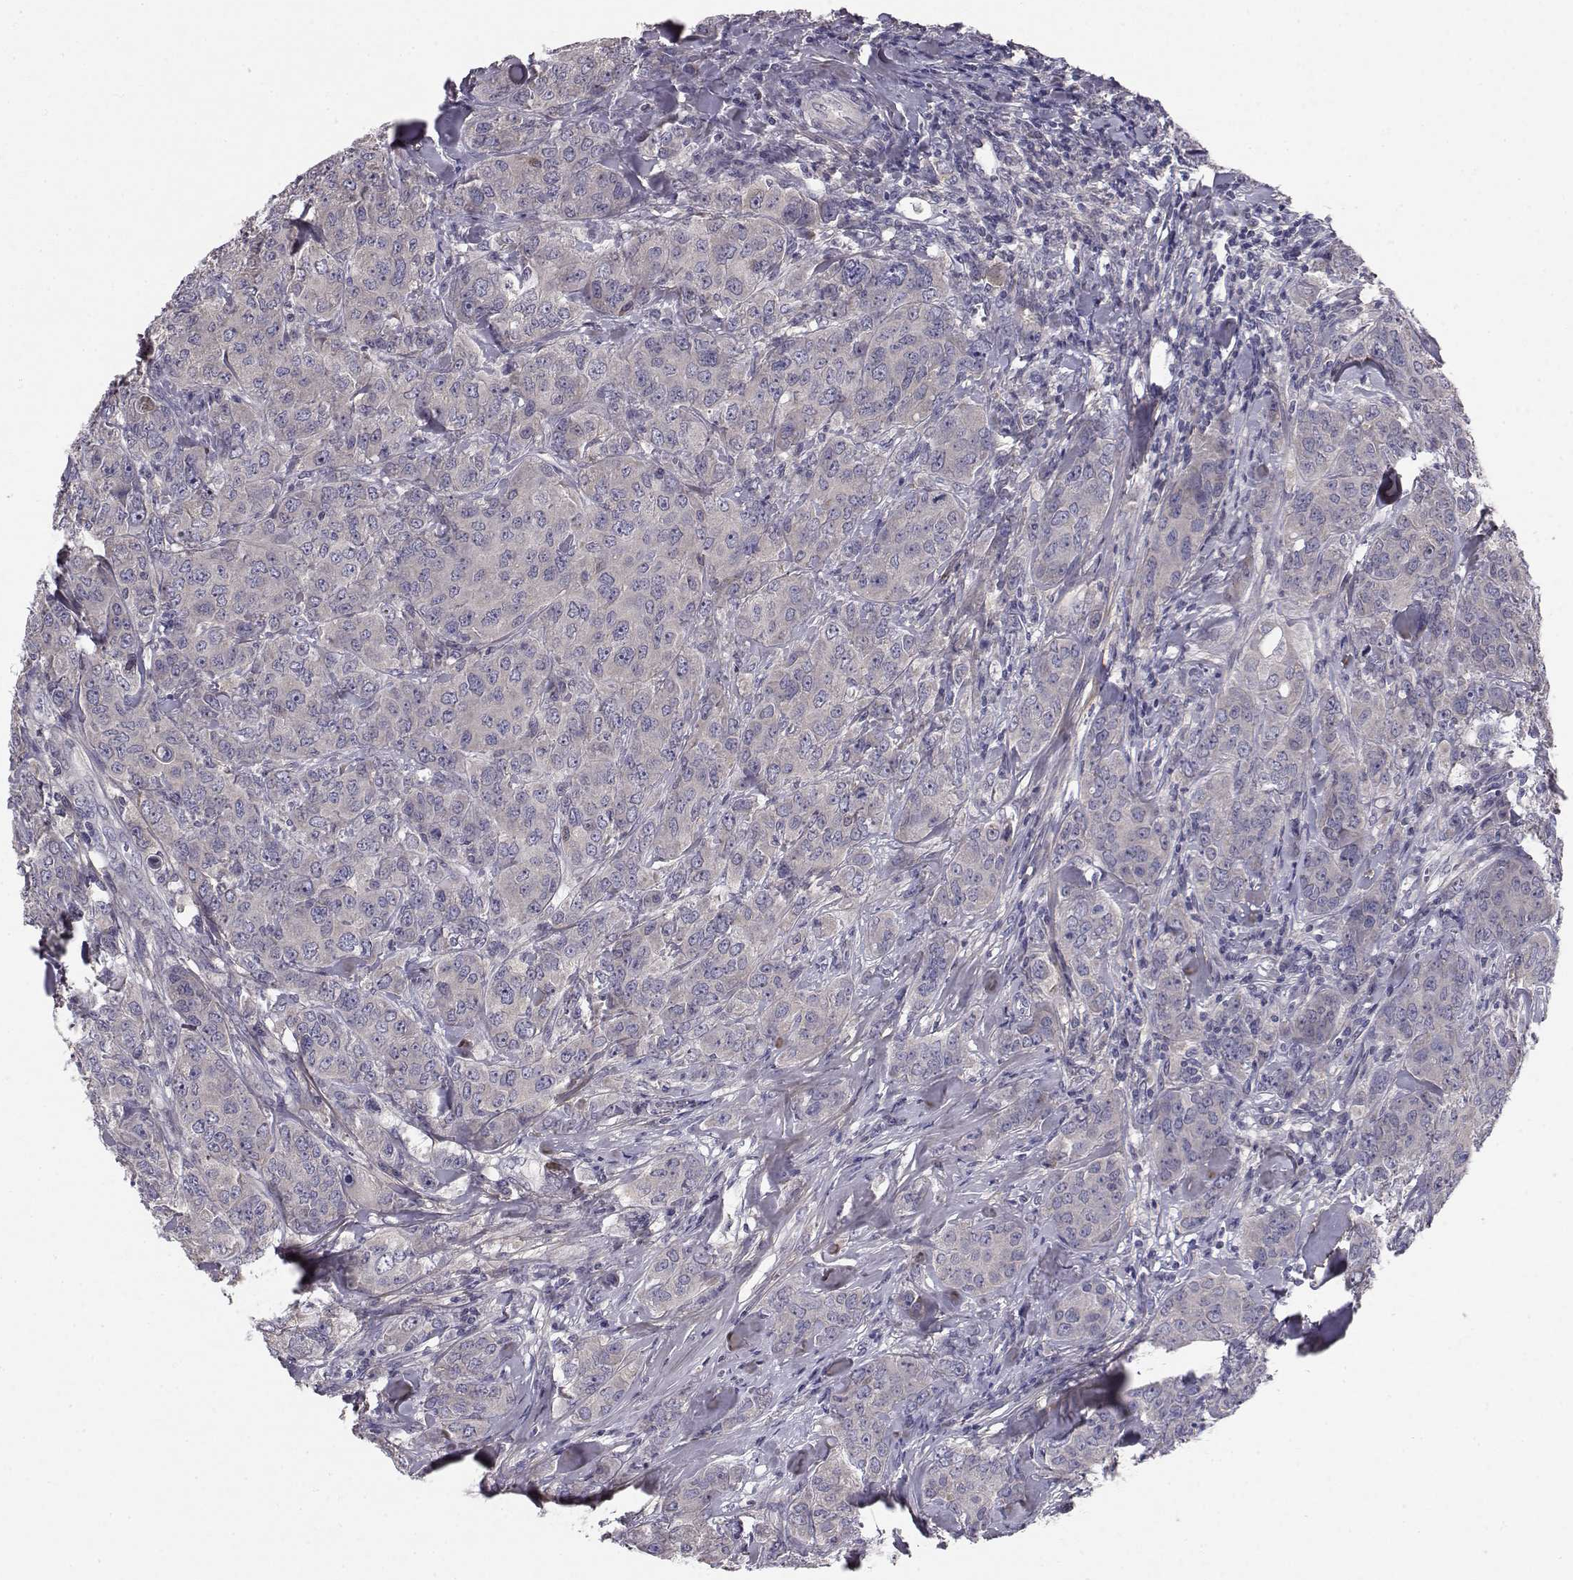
{"staining": {"intensity": "negative", "quantity": "none", "location": "none"}, "tissue": "breast cancer", "cell_type": "Tumor cells", "image_type": "cancer", "snomed": [{"axis": "morphology", "description": "Duct carcinoma"}, {"axis": "topography", "description": "Breast"}], "caption": "IHC of breast intraductal carcinoma exhibits no staining in tumor cells.", "gene": "PEX5L", "patient": {"sex": "female", "age": 43}}